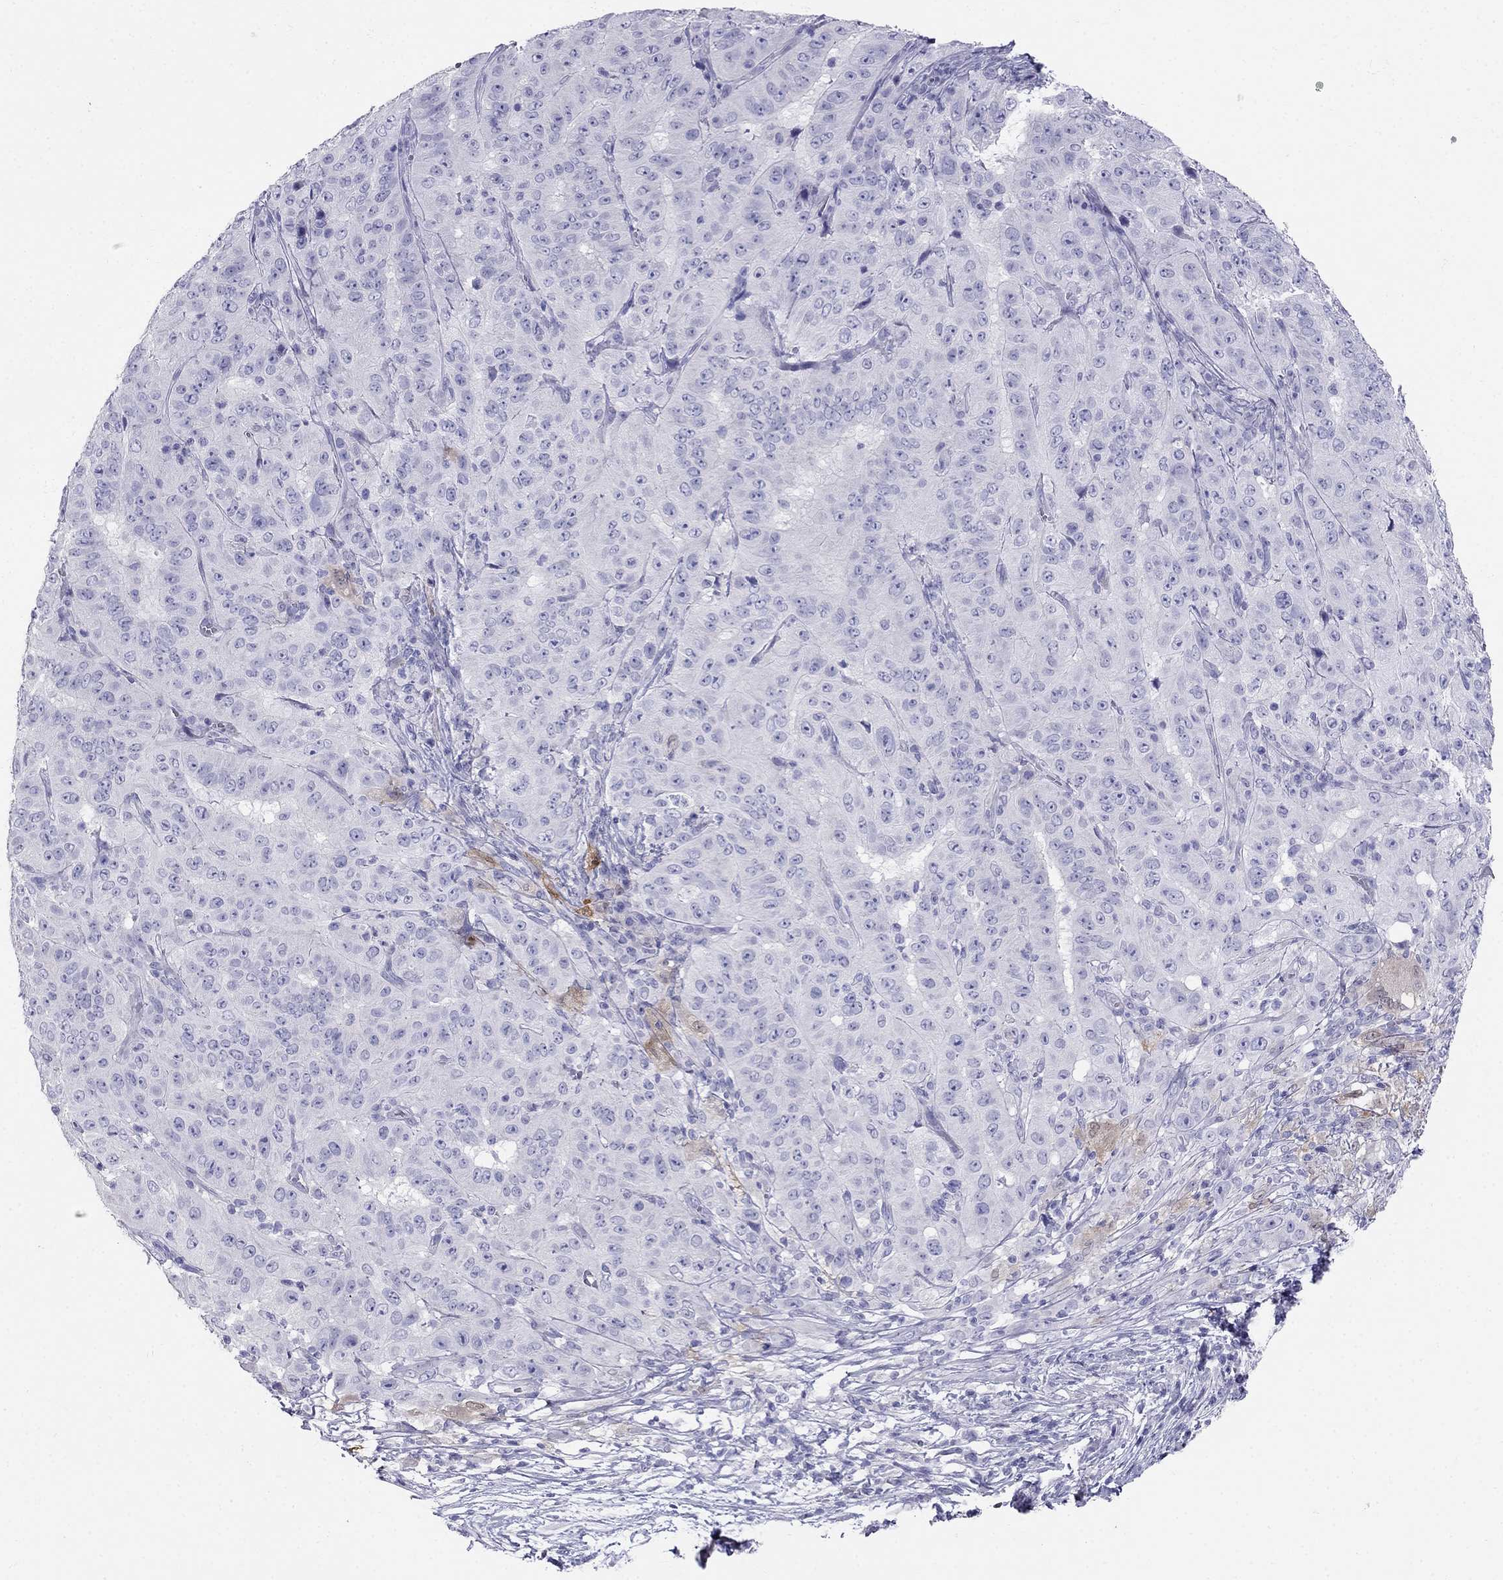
{"staining": {"intensity": "negative", "quantity": "none", "location": "none"}, "tissue": "pancreatic cancer", "cell_type": "Tumor cells", "image_type": "cancer", "snomed": [{"axis": "morphology", "description": "Adenocarcinoma, NOS"}, {"axis": "topography", "description": "Pancreas"}], "caption": "Pancreatic cancer was stained to show a protein in brown. There is no significant expression in tumor cells.", "gene": "RFLNA", "patient": {"sex": "male", "age": 63}}